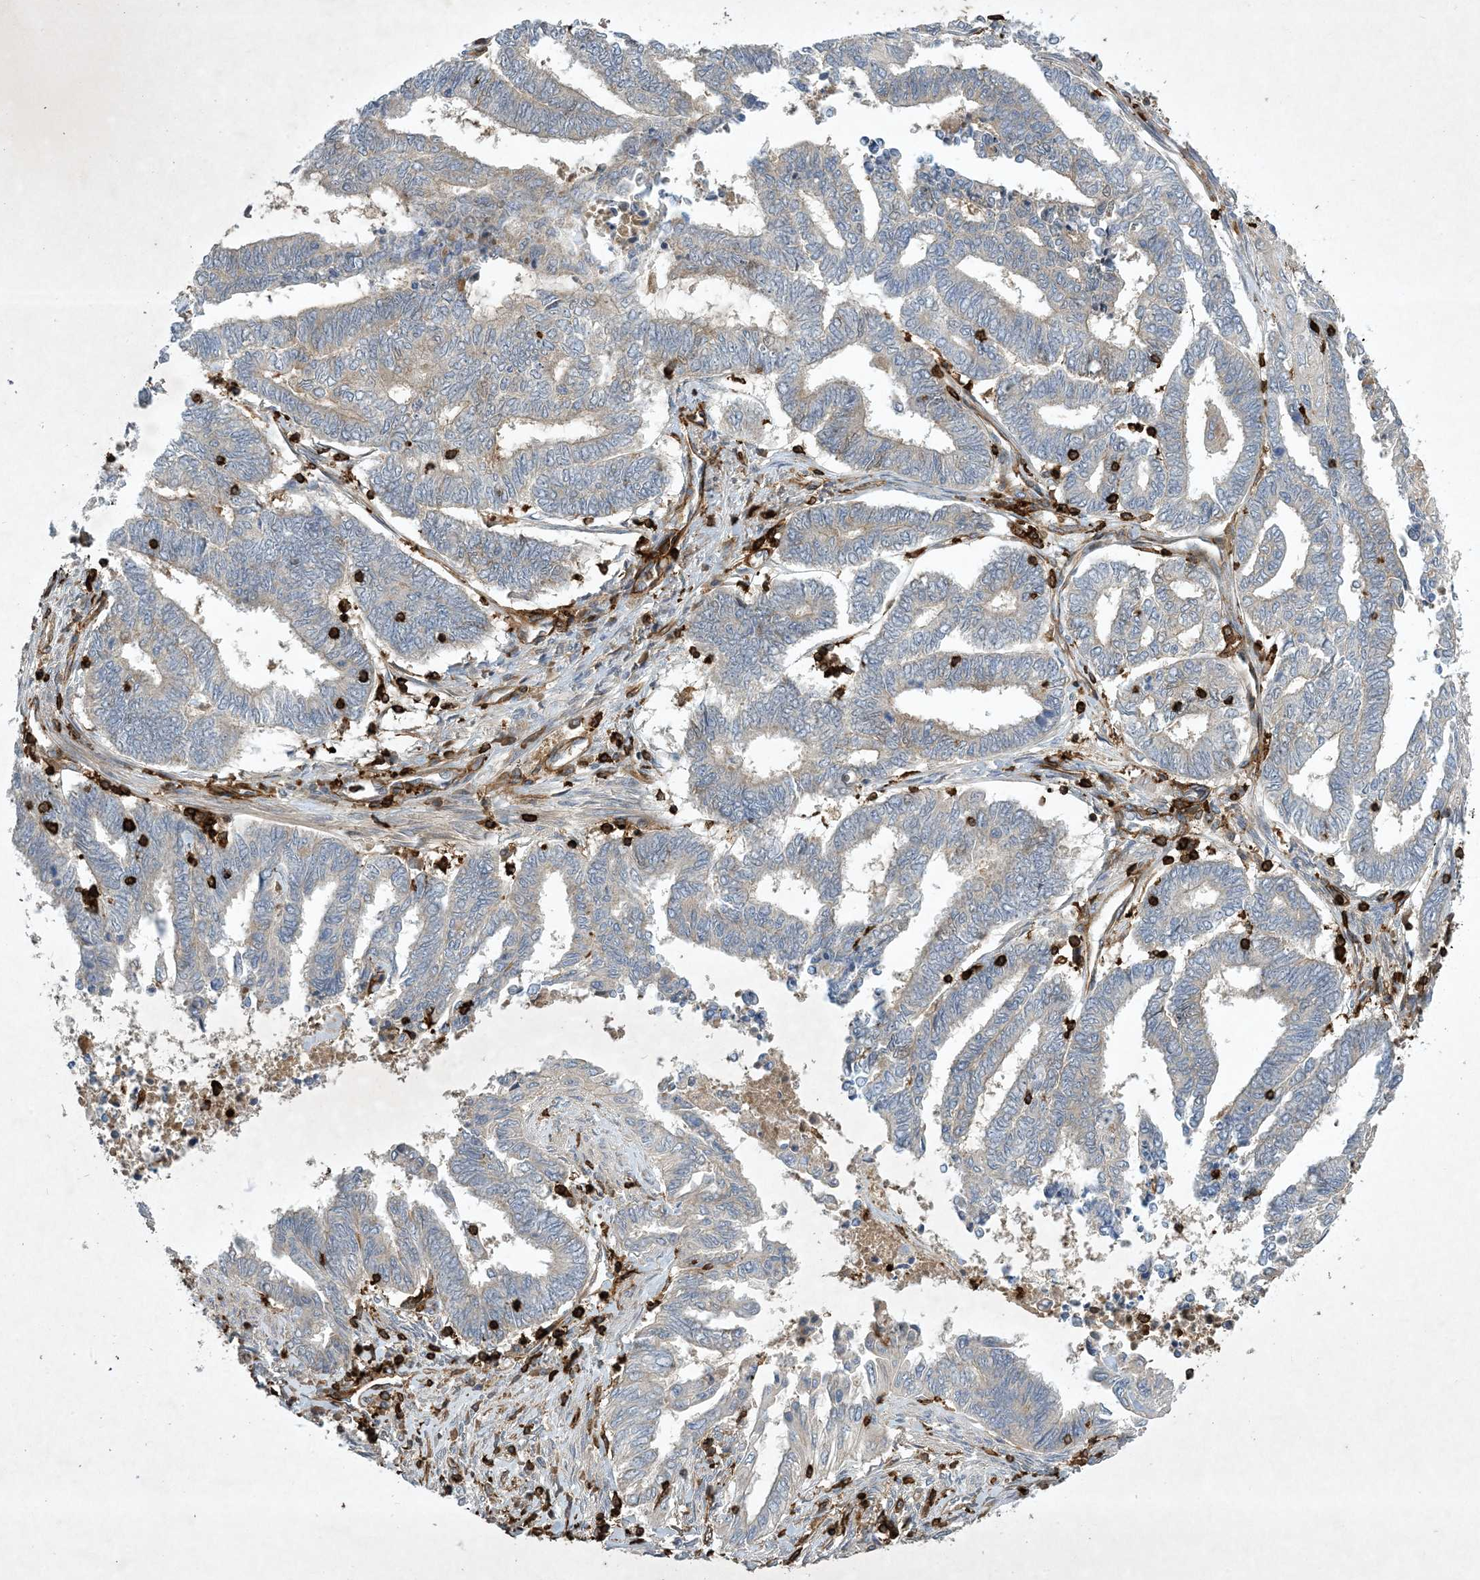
{"staining": {"intensity": "weak", "quantity": "<25%", "location": "cytoplasmic/membranous"}, "tissue": "endometrial cancer", "cell_type": "Tumor cells", "image_type": "cancer", "snomed": [{"axis": "morphology", "description": "Adenocarcinoma, NOS"}, {"axis": "topography", "description": "Uterus"}, {"axis": "topography", "description": "Endometrium"}], "caption": "This is an immunohistochemistry image of endometrial cancer. There is no positivity in tumor cells.", "gene": "AK9", "patient": {"sex": "female", "age": 70}}